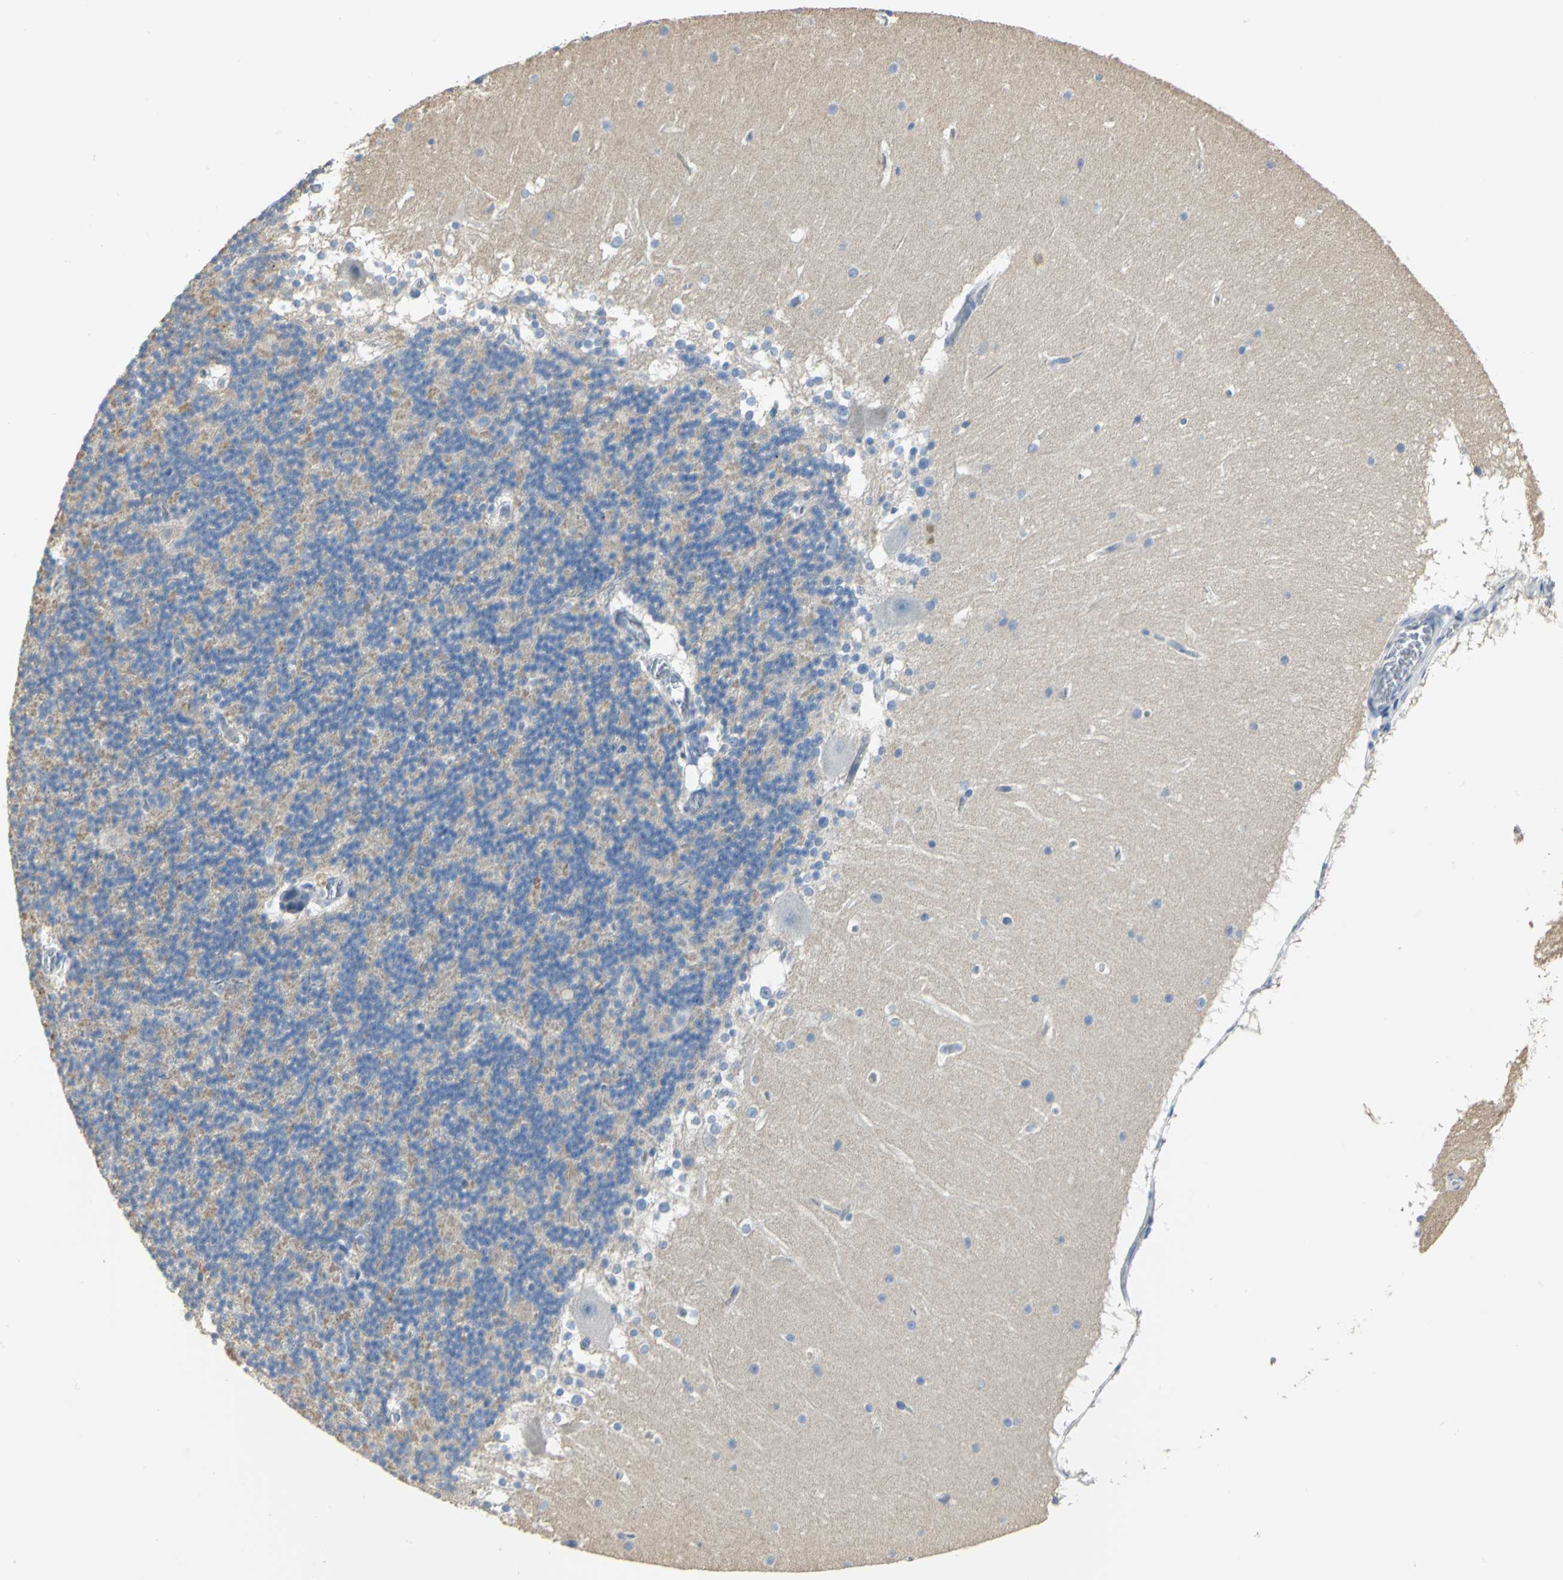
{"staining": {"intensity": "negative", "quantity": "none", "location": "none"}, "tissue": "cerebellum", "cell_type": "Cells in granular layer", "image_type": "normal", "snomed": [{"axis": "morphology", "description": "Normal tissue, NOS"}, {"axis": "topography", "description": "Cerebellum"}], "caption": "IHC of benign human cerebellum shows no expression in cells in granular layer. Nuclei are stained in blue.", "gene": "DLGAP5", "patient": {"sex": "female", "age": 19}}